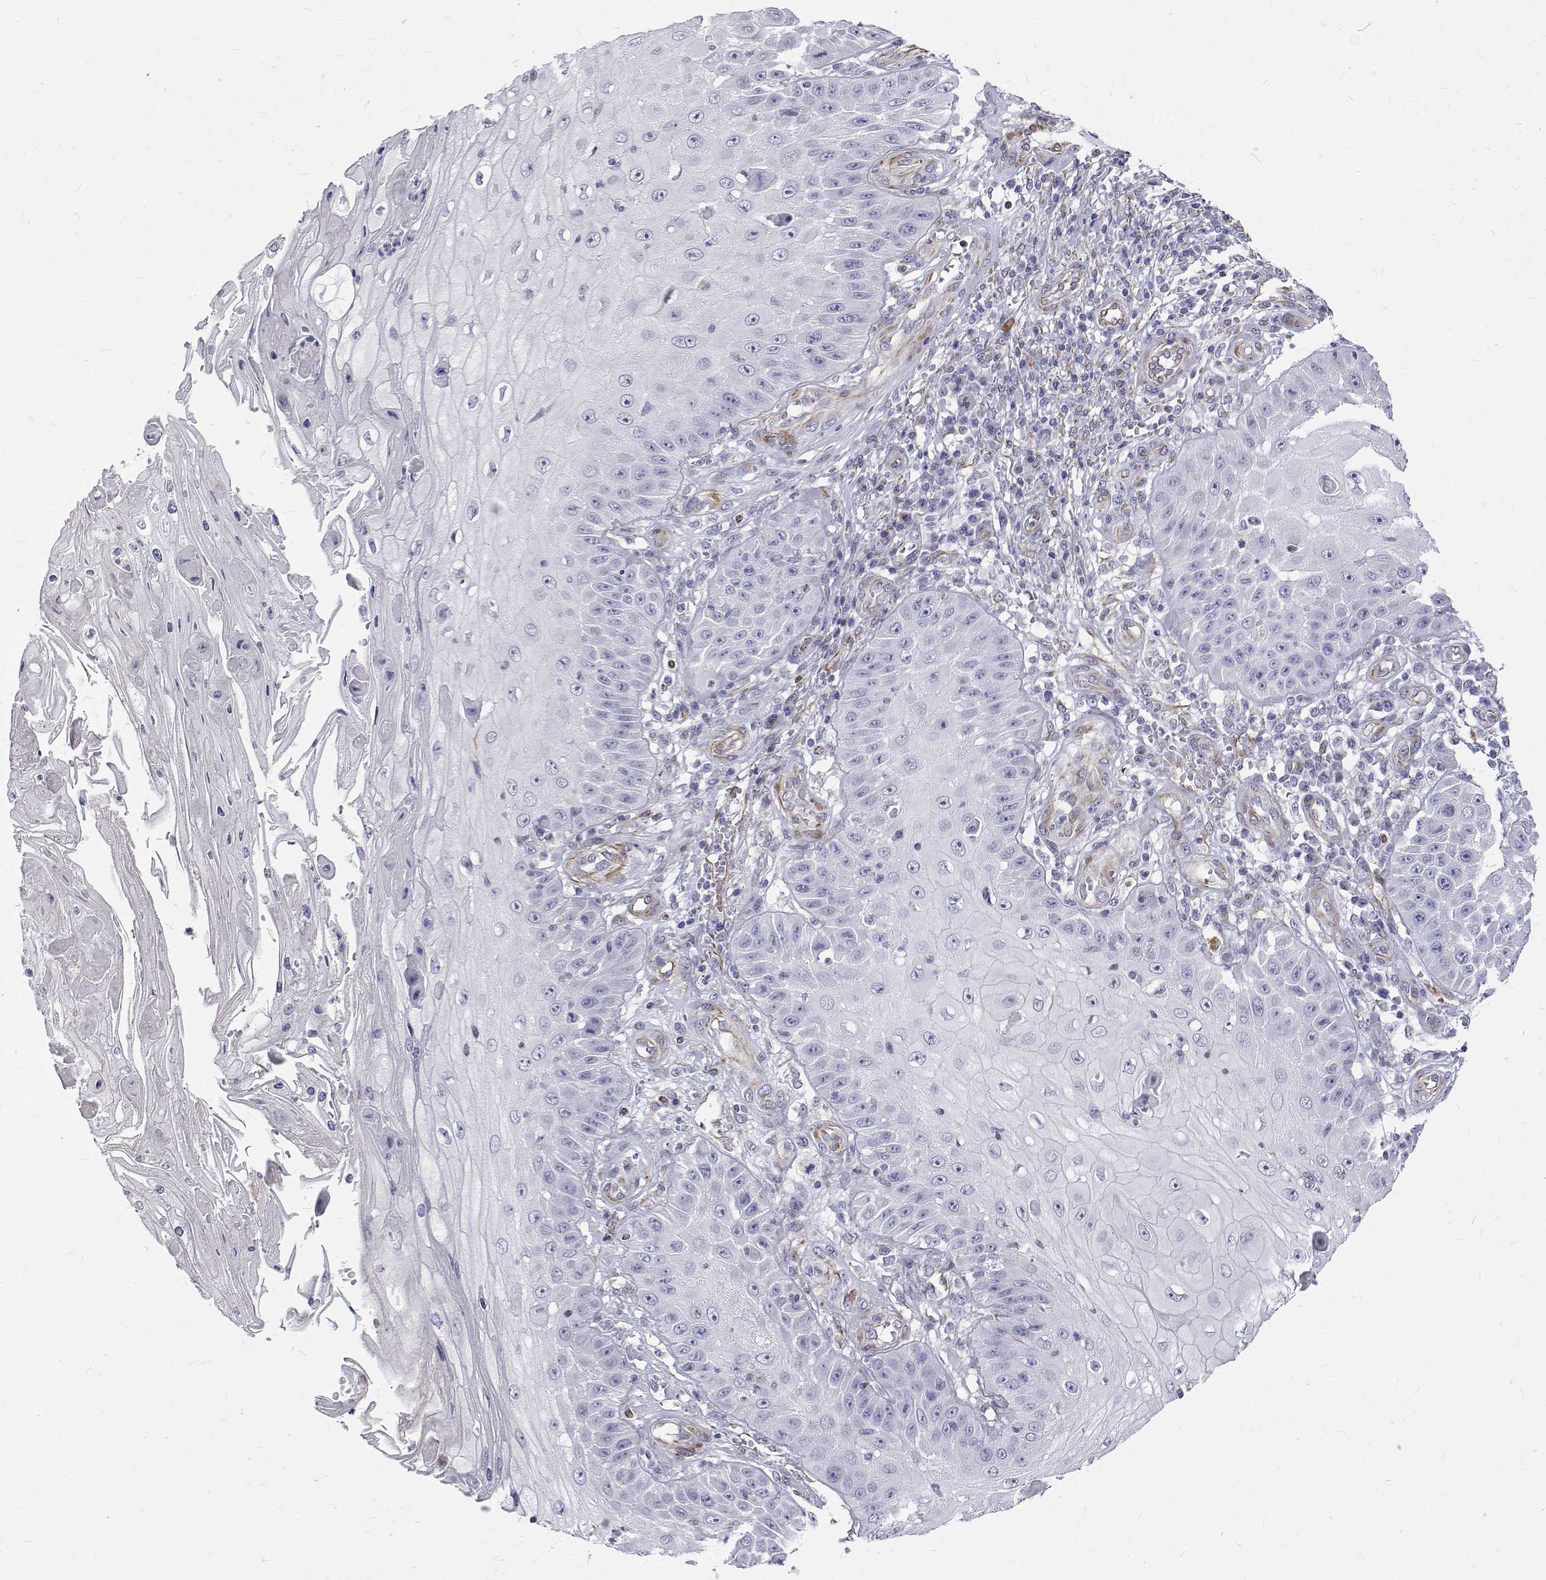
{"staining": {"intensity": "negative", "quantity": "none", "location": "none"}, "tissue": "skin cancer", "cell_type": "Tumor cells", "image_type": "cancer", "snomed": [{"axis": "morphology", "description": "Squamous cell carcinoma, NOS"}, {"axis": "topography", "description": "Skin"}], "caption": "Immunohistochemistry (IHC) image of neoplastic tissue: human skin squamous cell carcinoma stained with DAB (3,3'-diaminobenzidine) displays no significant protein expression in tumor cells.", "gene": "OPRPN", "patient": {"sex": "male", "age": 70}}